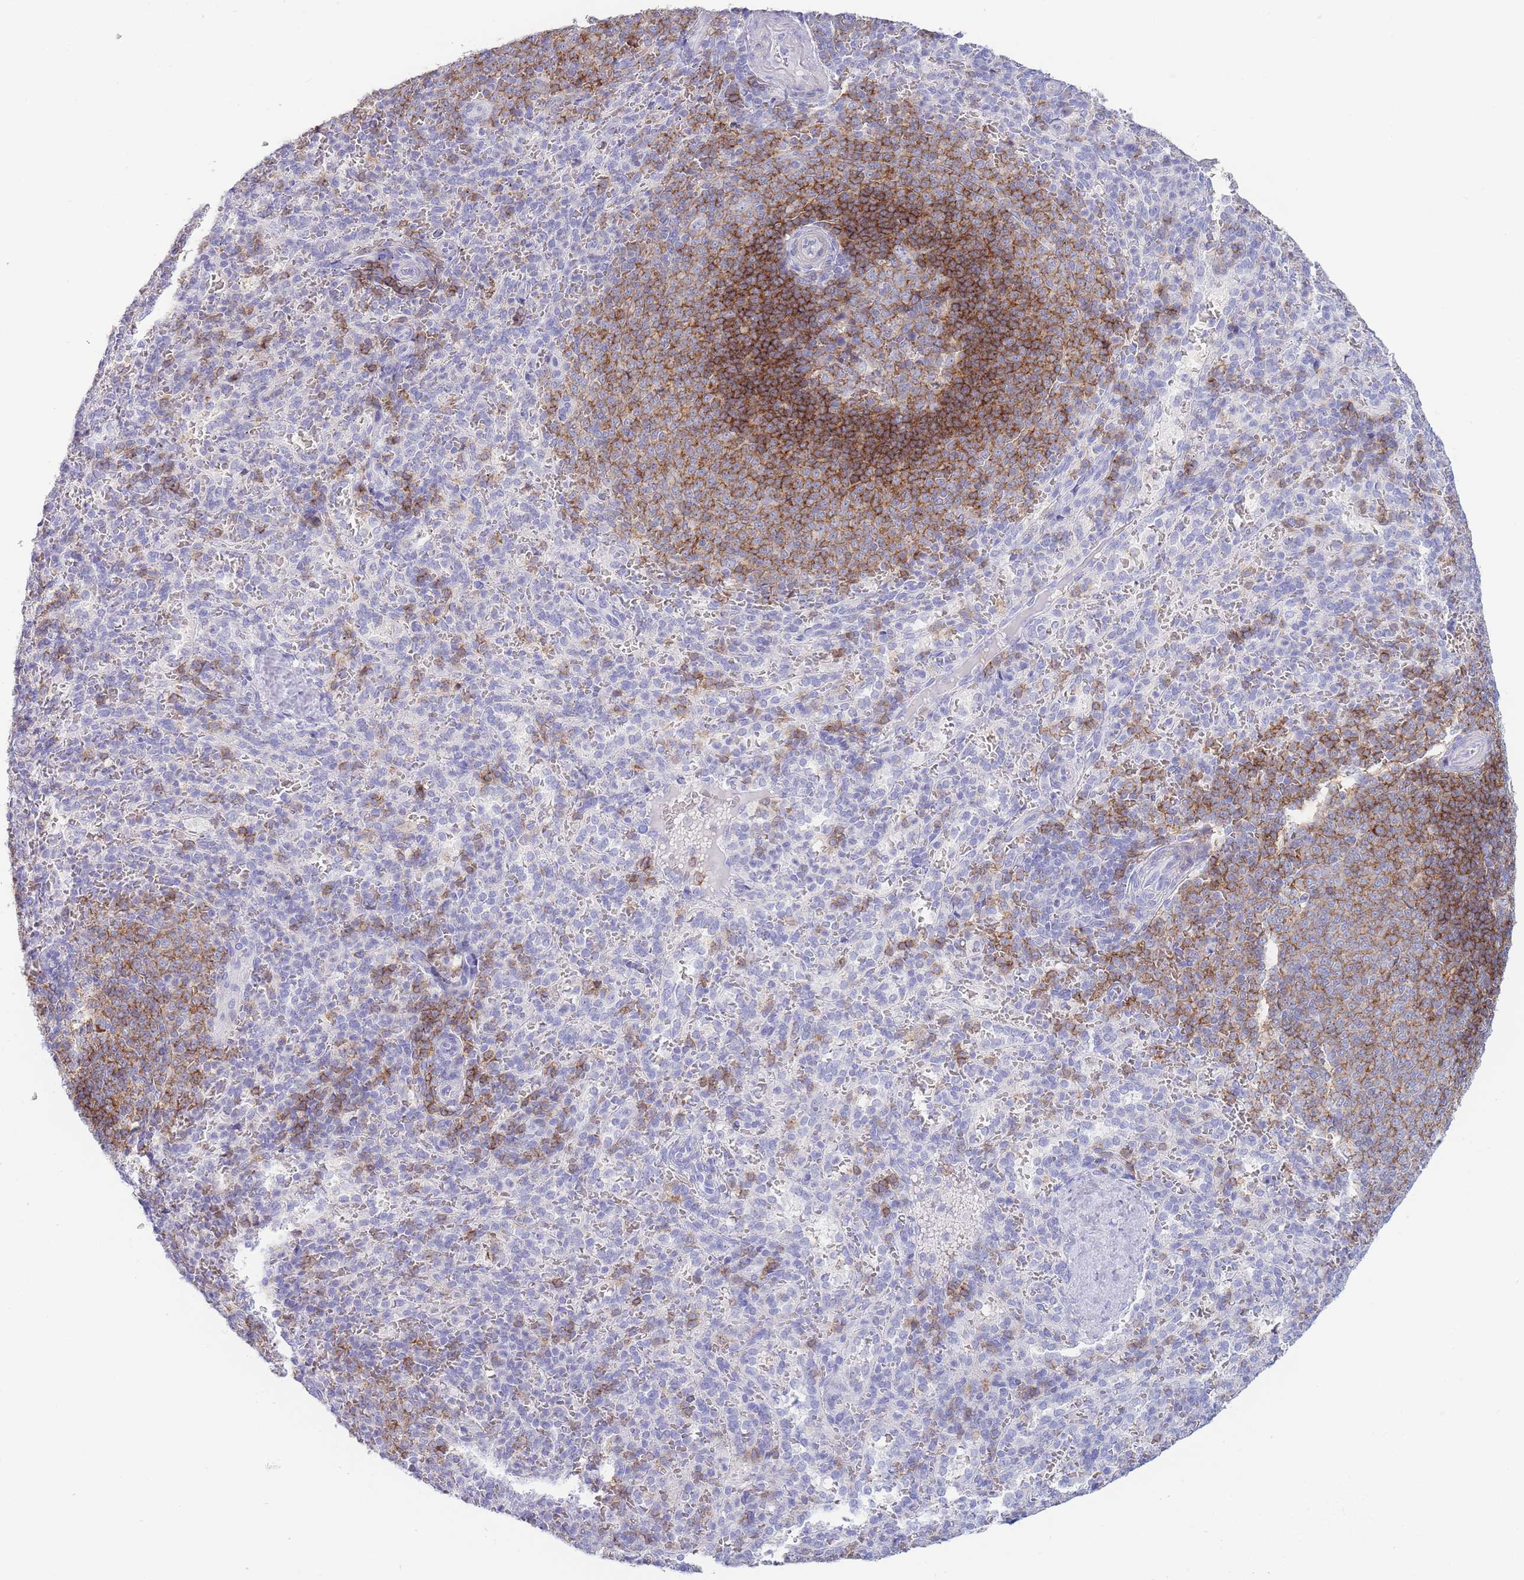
{"staining": {"intensity": "negative", "quantity": "none", "location": "none"}, "tissue": "spleen", "cell_type": "Cells in red pulp", "image_type": "normal", "snomed": [{"axis": "morphology", "description": "Normal tissue, NOS"}, {"axis": "topography", "description": "Spleen"}], "caption": "Cells in red pulp are negative for protein expression in benign human spleen. Nuclei are stained in blue.", "gene": "CD37", "patient": {"sex": "female", "age": 21}}